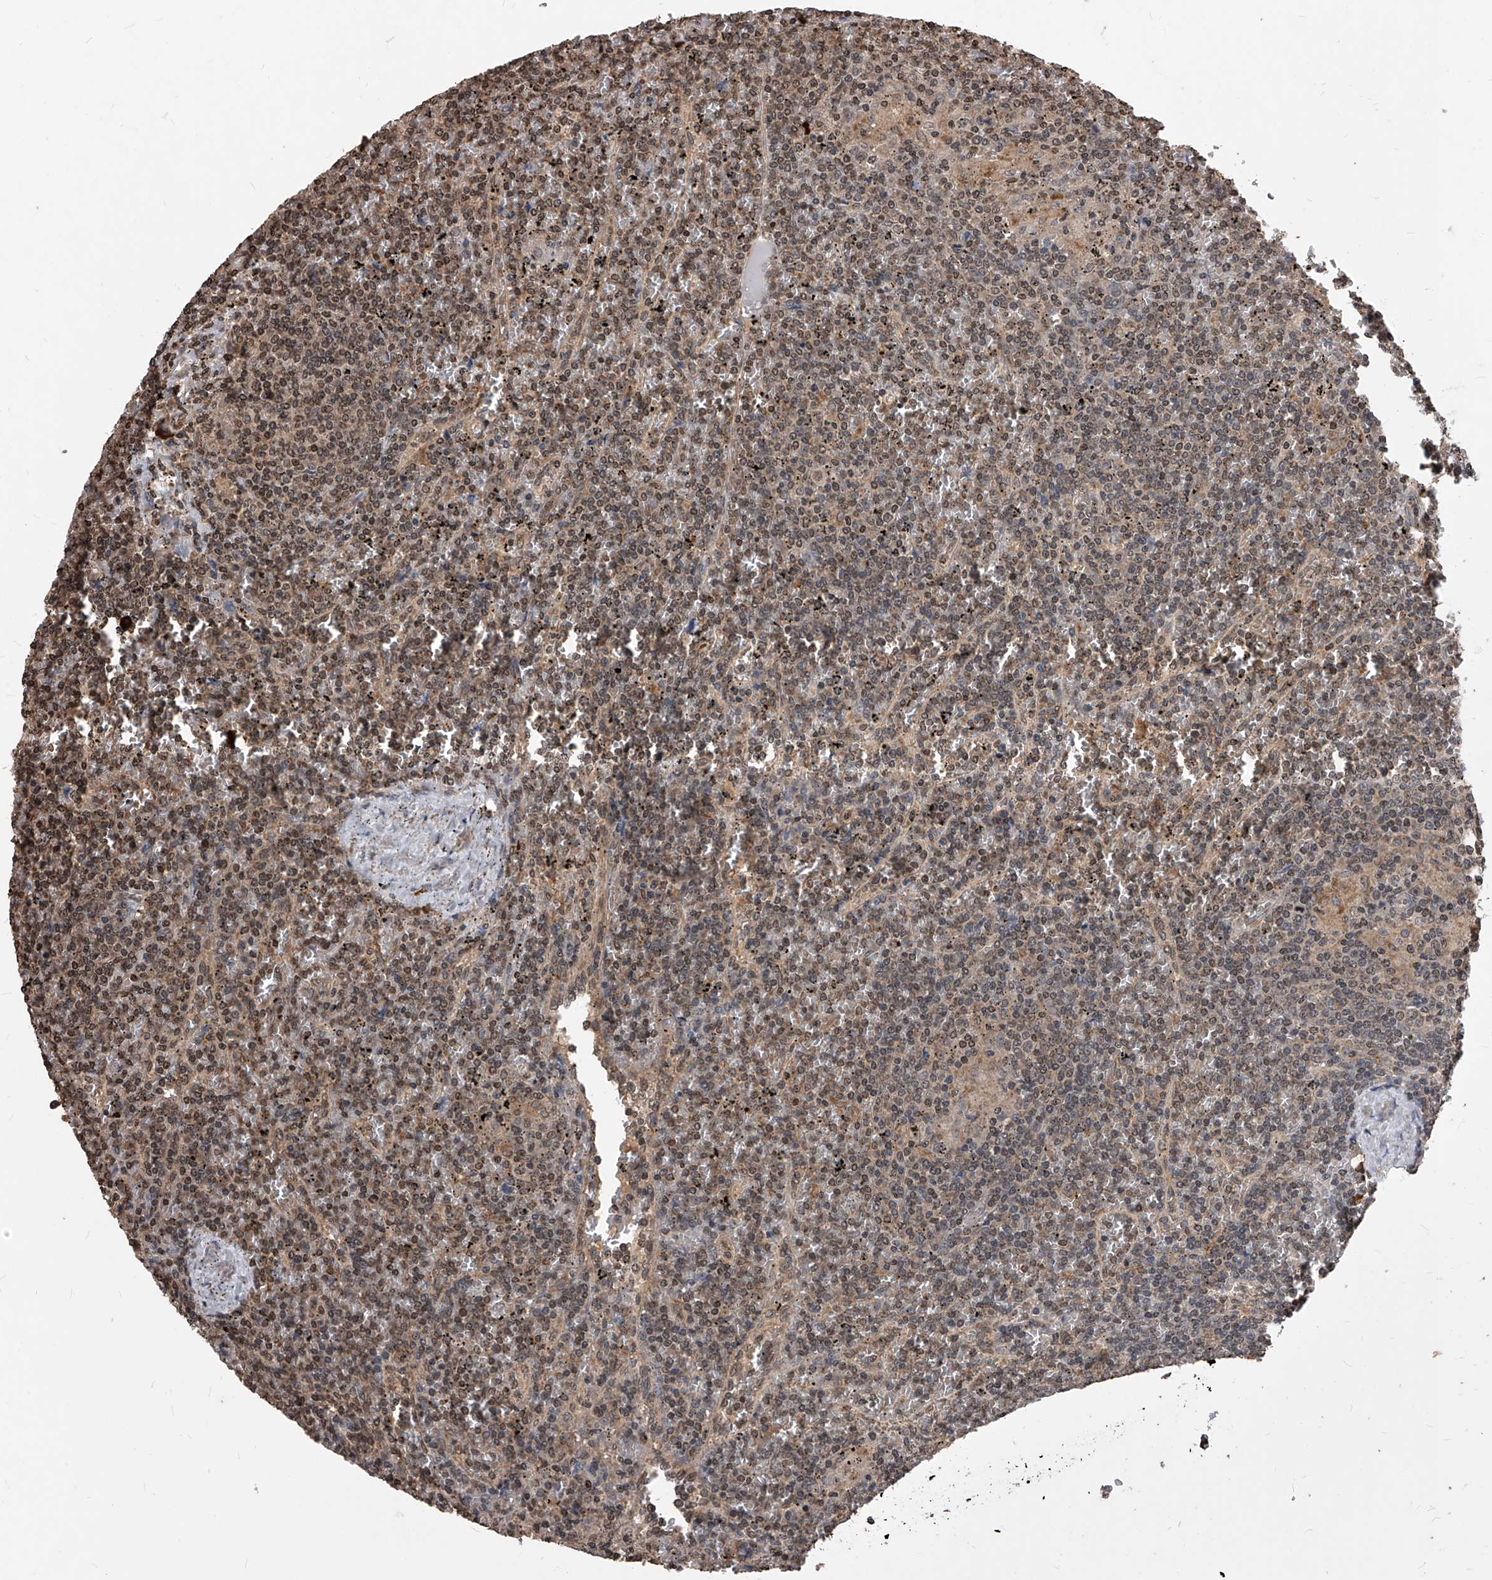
{"staining": {"intensity": "weak", "quantity": "25%-75%", "location": "nuclear"}, "tissue": "lymphoma", "cell_type": "Tumor cells", "image_type": "cancer", "snomed": [{"axis": "morphology", "description": "Malignant lymphoma, non-Hodgkin's type, Low grade"}, {"axis": "topography", "description": "Spleen"}], "caption": "Immunohistochemistry (IHC) micrograph of human malignant lymphoma, non-Hodgkin's type (low-grade) stained for a protein (brown), which displays low levels of weak nuclear expression in approximately 25%-75% of tumor cells.", "gene": "ID1", "patient": {"sex": "female", "age": 19}}